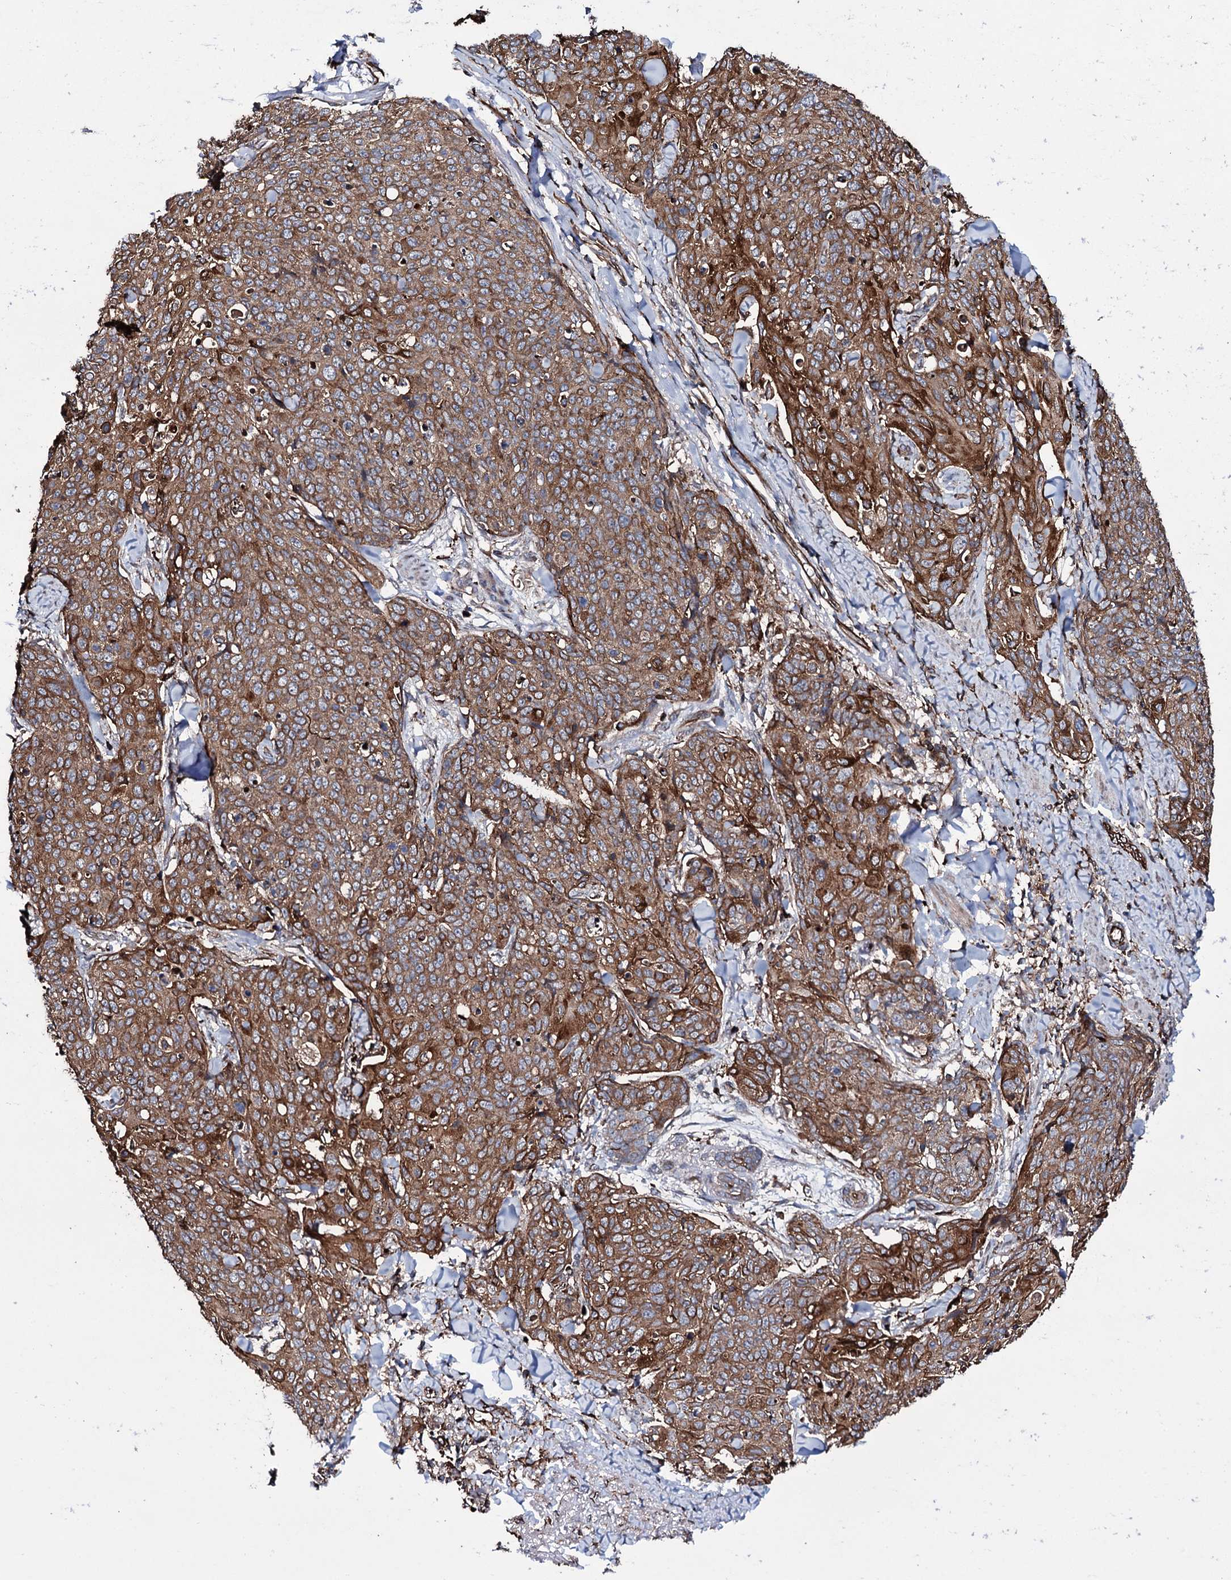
{"staining": {"intensity": "moderate", "quantity": ">75%", "location": "cytoplasmic/membranous"}, "tissue": "skin cancer", "cell_type": "Tumor cells", "image_type": "cancer", "snomed": [{"axis": "morphology", "description": "Squamous cell carcinoma, NOS"}, {"axis": "topography", "description": "Skin"}, {"axis": "topography", "description": "Vulva"}], "caption": "The histopathology image displays a brown stain indicating the presence of a protein in the cytoplasmic/membranous of tumor cells in skin cancer. The staining was performed using DAB (3,3'-diaminobenzidine), with brown indicating positive protein expression. Nuclei are stained blue with hematoxylin.", "gene": "VAMP8", "patient": {"sex": "female", "age": 85}}